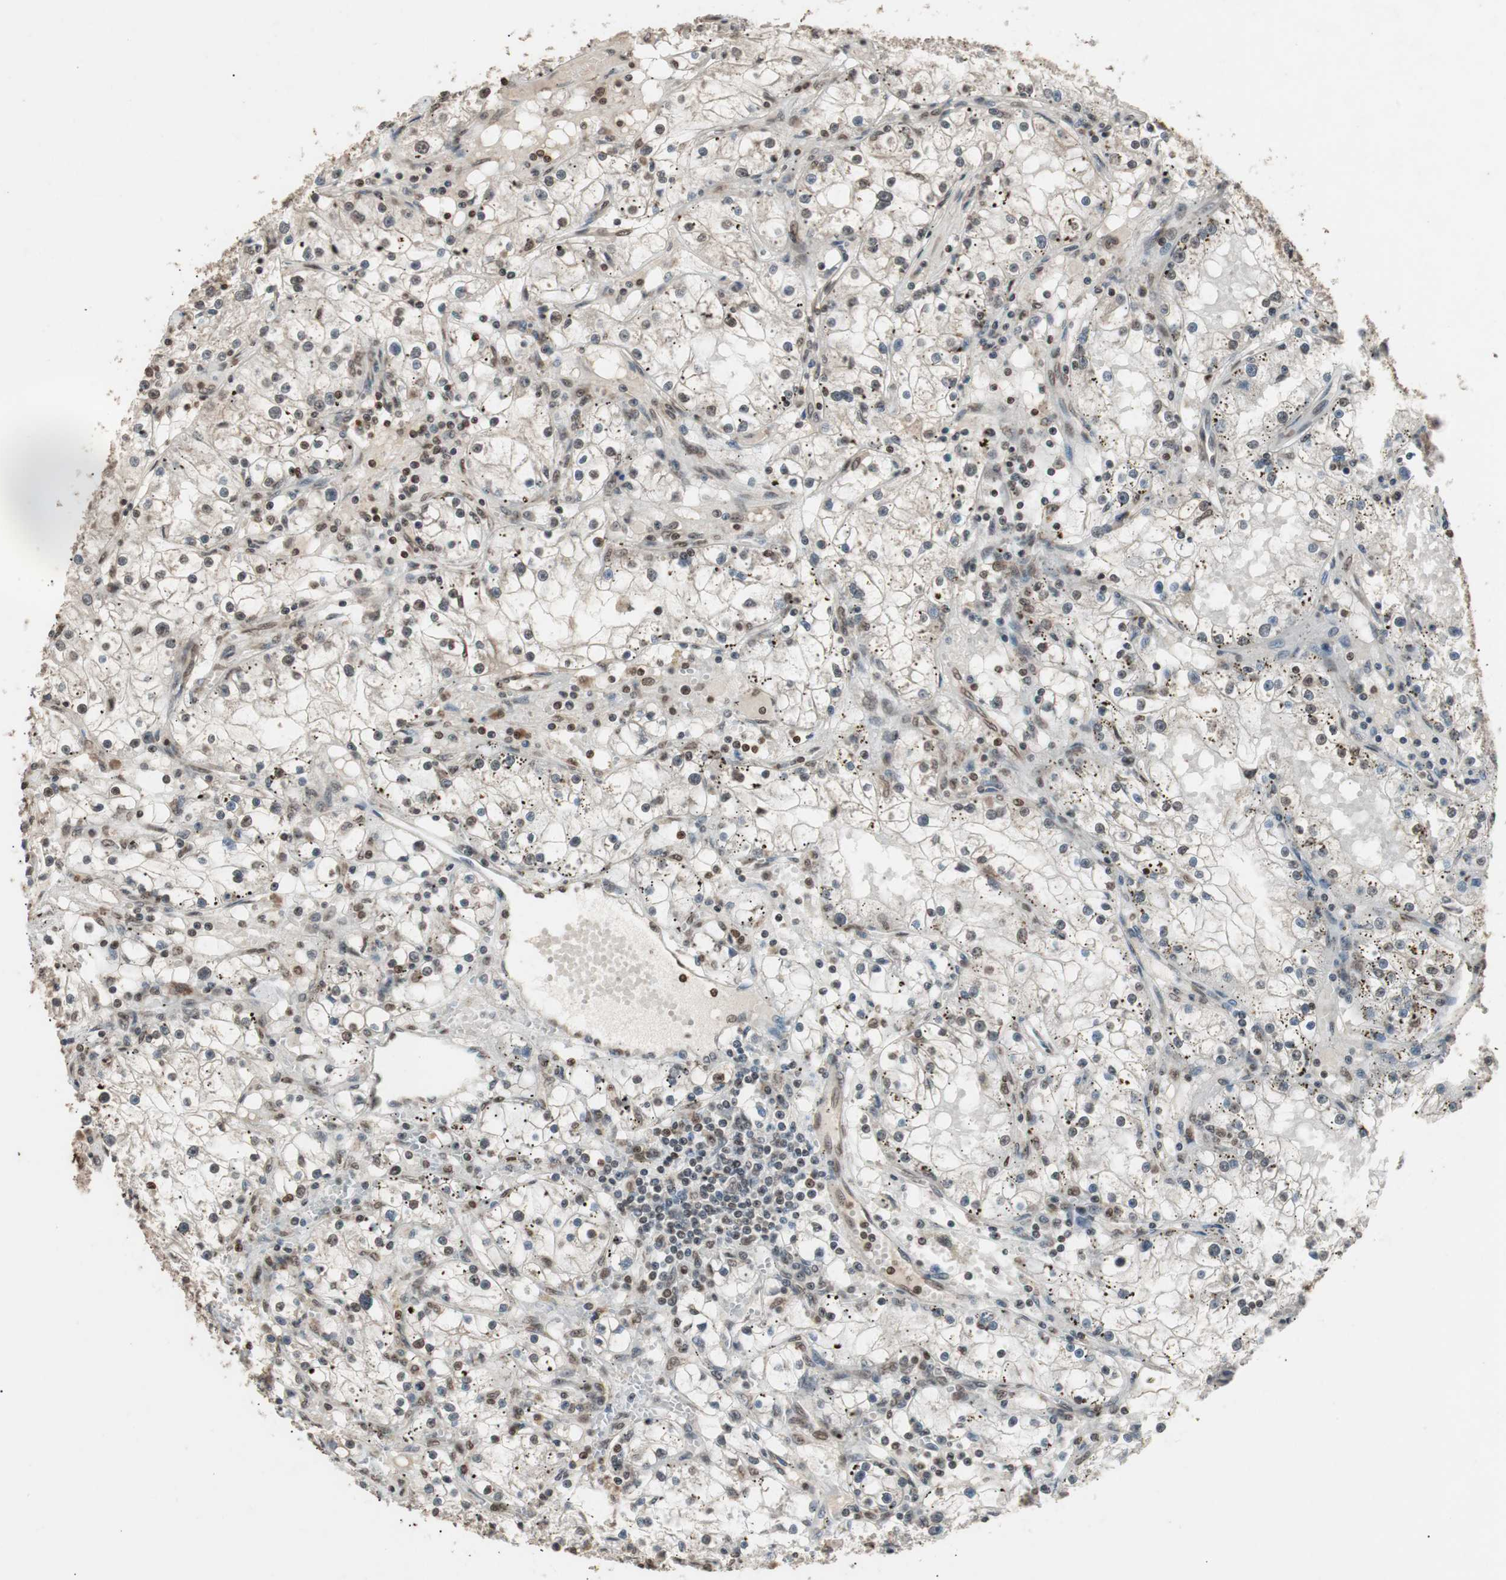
{"staining": {"intensity": "weak", "quantity": "<25%", "location": "nuclear"}, "tissue": "renal cancer", "cell_type": "Tumor cells", "image_type": "cancer", "snomed": [{"axis": "morphology", "description": "Adenocarcinoma, NOS"}, {"axis": "topography", "description": "Kidney"}], "caption": "The image shows no staining of tumor cells in renal adenocarcinoma.", "gene": "ZFC3H1", "patient": {"sex": "male", "age": 56}}